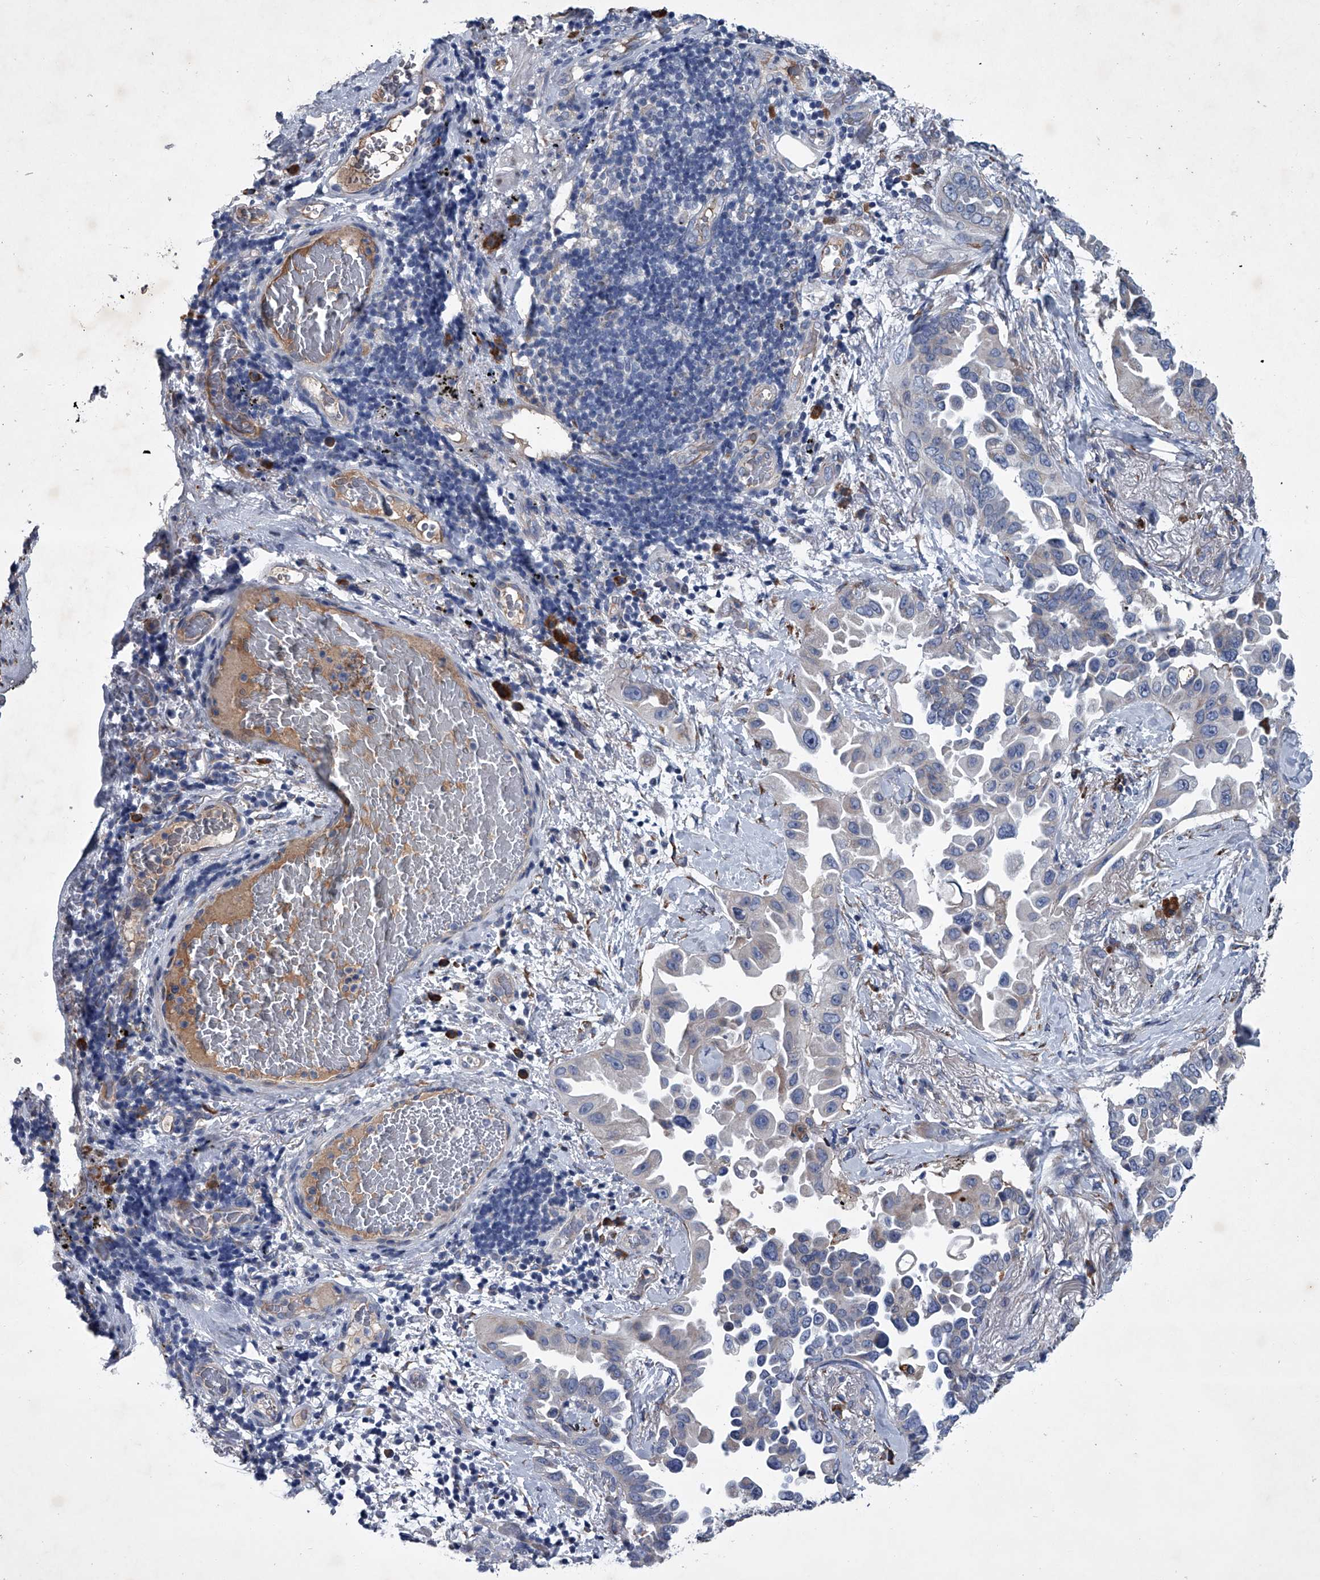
{"staining": {"intensity": "negative", "quantity": "none", "location": "none"}, "tissue": "lung cancer", "cell_type": "Tumor cells", "image_type": "cancer", "snomed": [{"axis": "morphology", "description": "Adenocarcinoma, NOS"}, {"axis": "topography", "description": "Lung"}], "caption": "The histopathology image exhibits no significant staining in tumor cells of lung cancer (adenocarcinoma). (DAB immunohistochemistry with hematoxylin counter stain).", "gene": "ABCG1", "patient": {"sex": "female", "age": 67}}